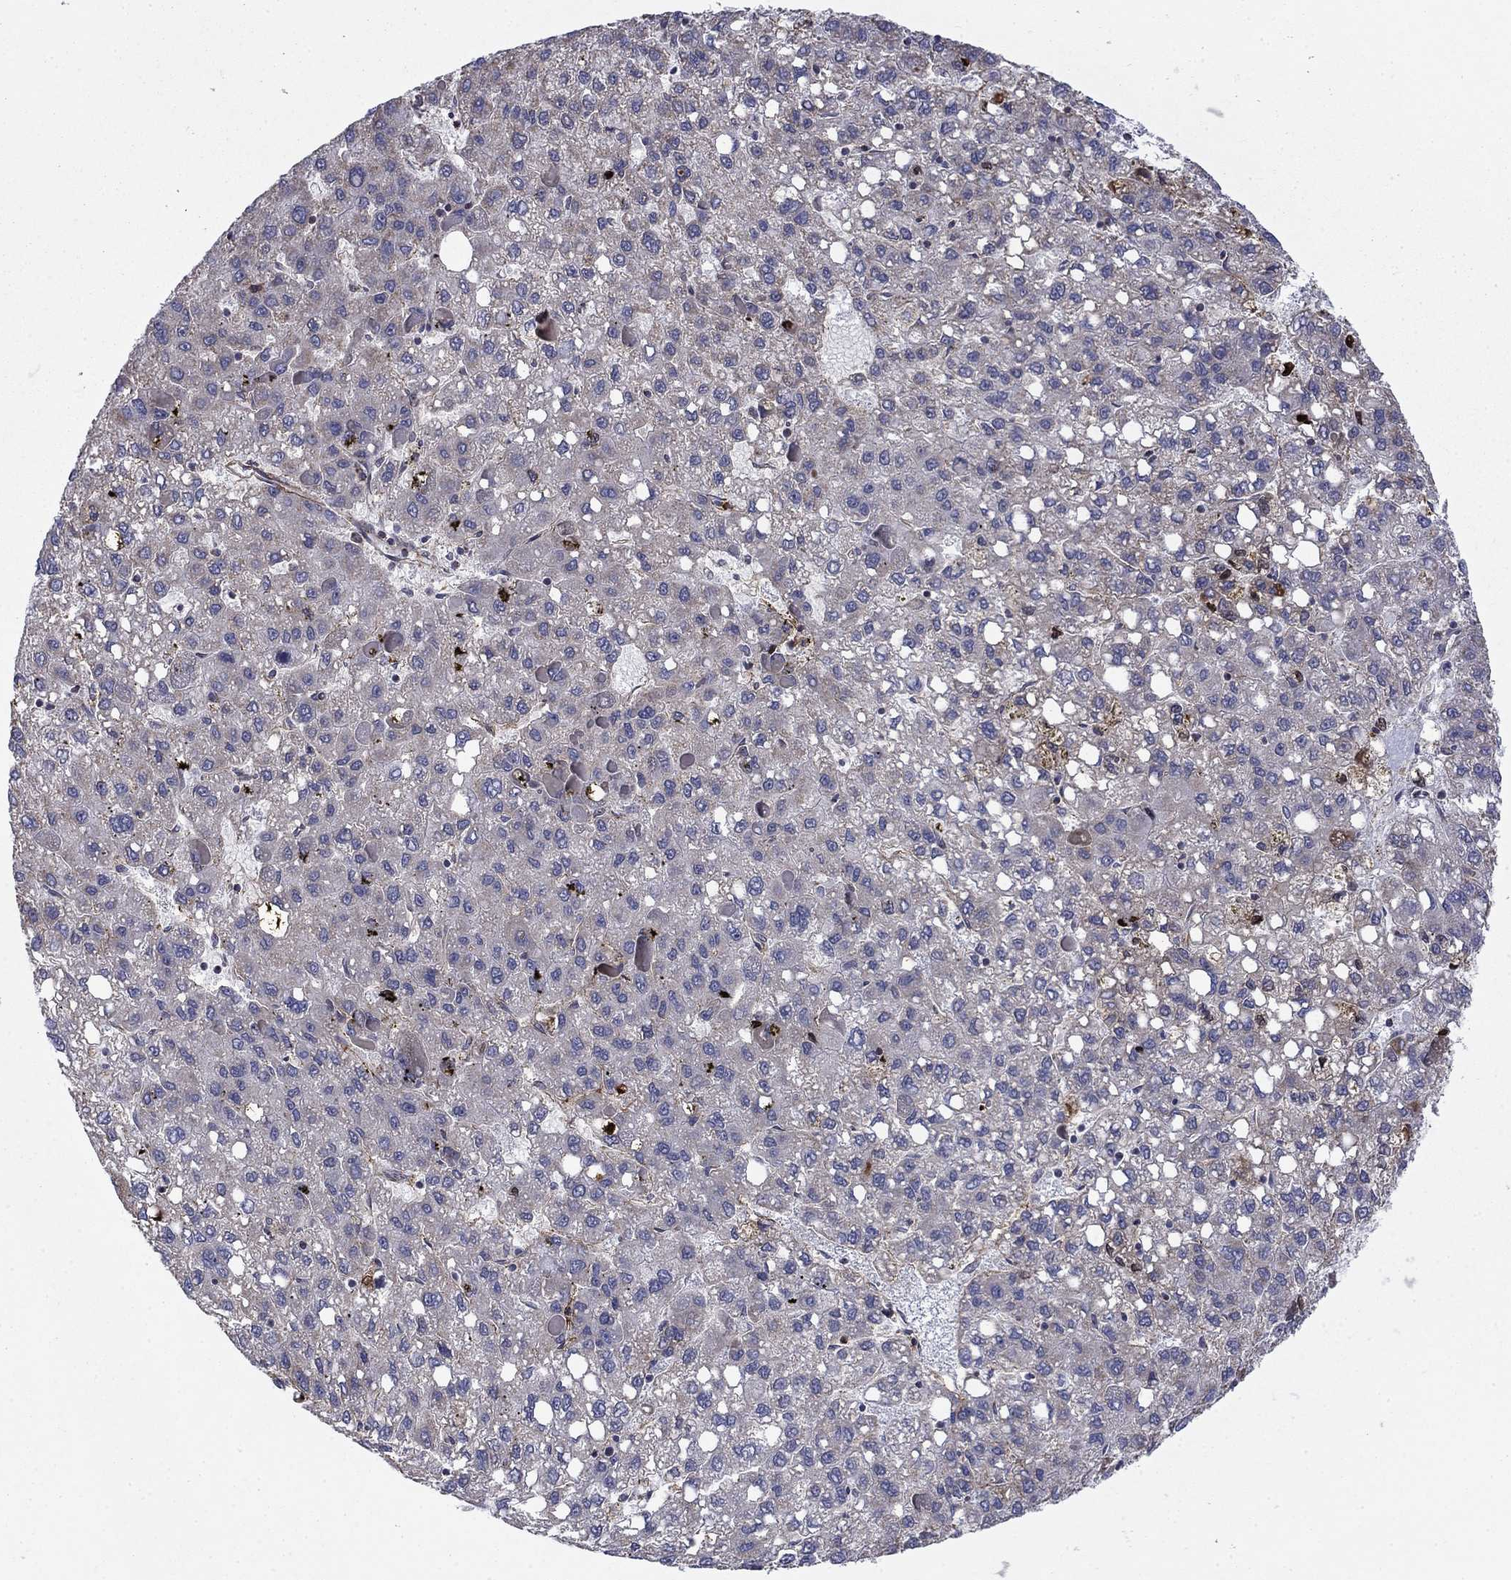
{"staining": {"intensity": "negative", "quantity": "none", "location": "none"}, "tissue": "liver cancer", "cell_type": "Tumor cells", "image_type": "cancer", "snomed": [{"axis": "morphology", "description": "Carcinoma, Hepatocellular, NOS"}, {"axis": "topography", "description": "Liver"}], "caption": "Liver hepatocellular carcinoma stained for a protein using IHC demonstrates no staining tumor cells.", "gene": "DOP1B", "patient": {"sex": "female", "age": 82}}